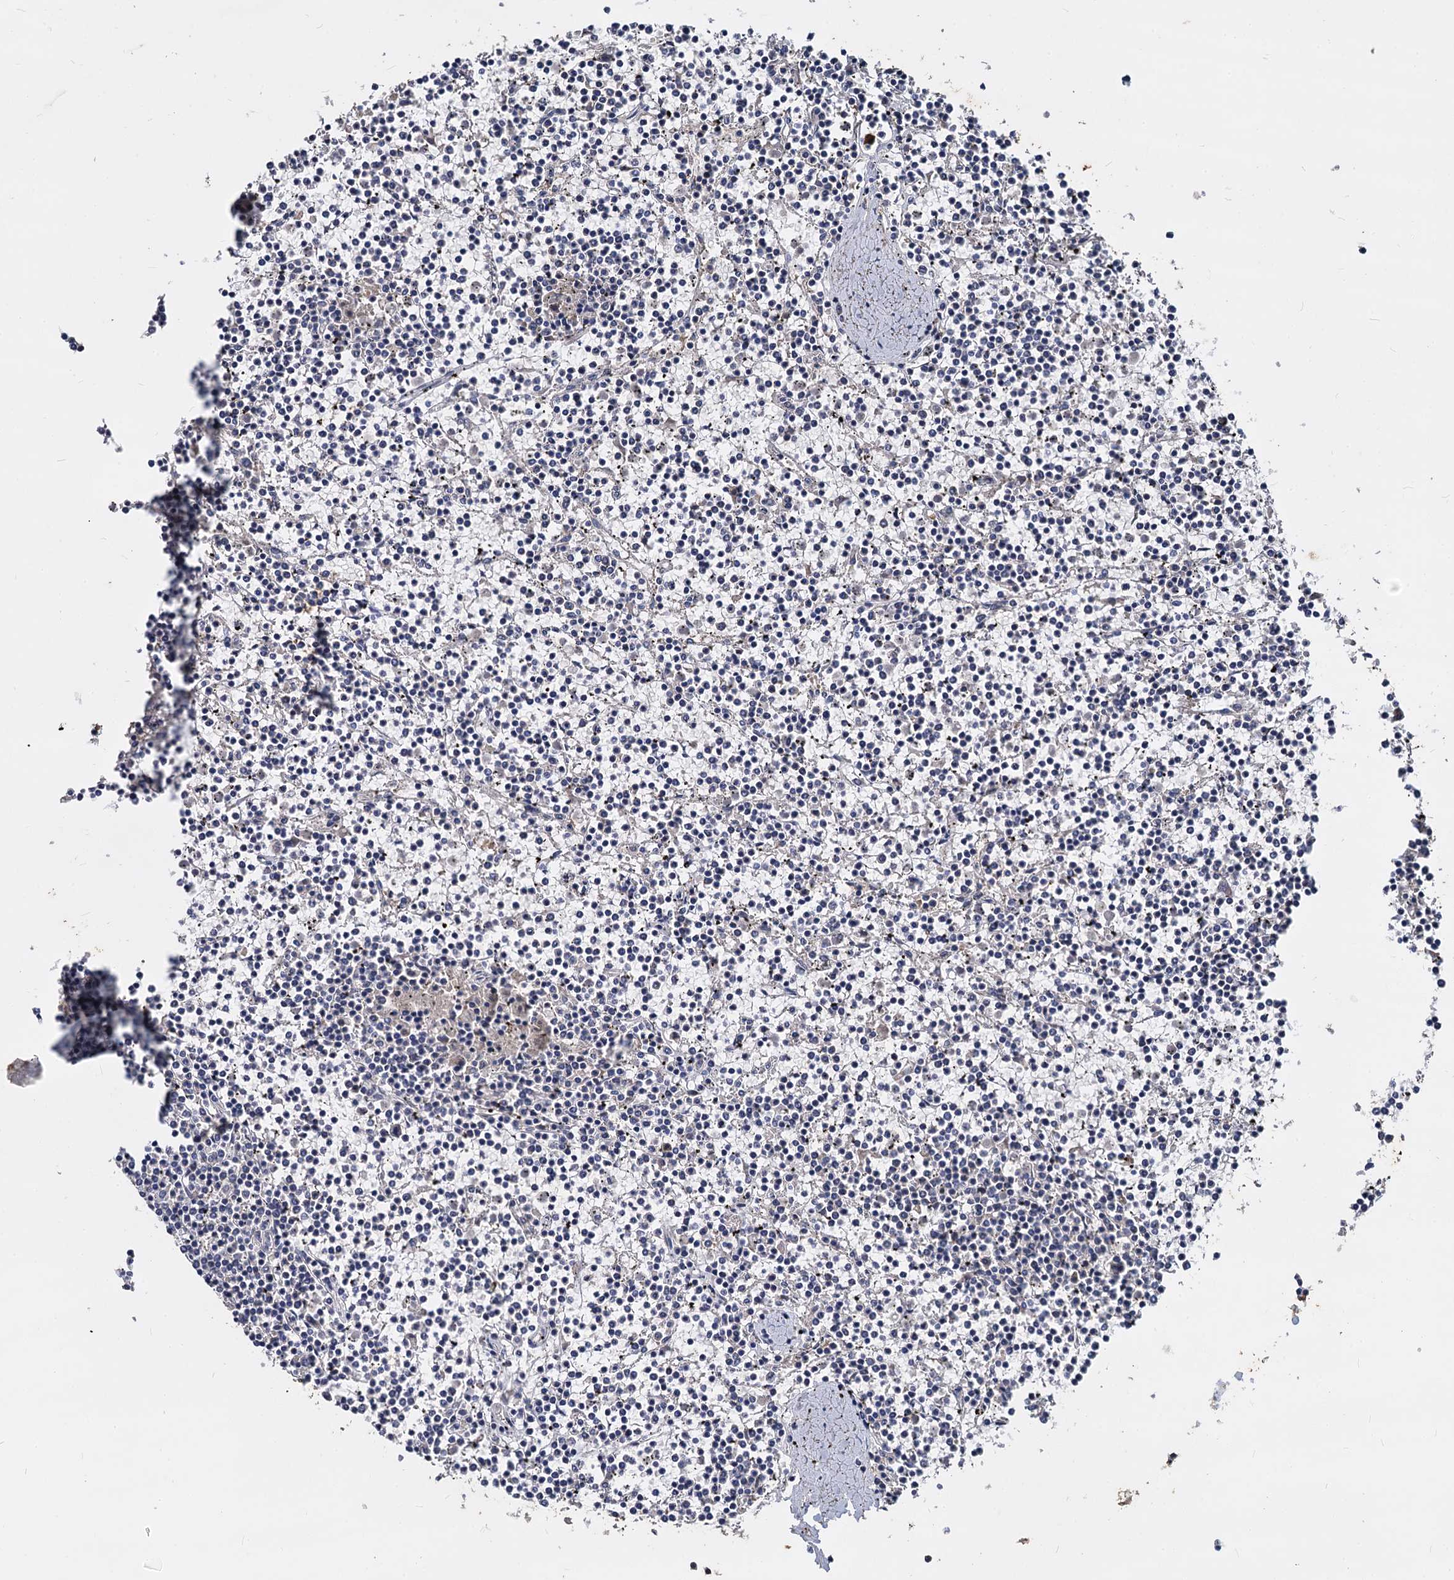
{"staining": {"intensity": "negative", "quantity": "none", "location": "none"}, "tissue": "lymphoma", "cell_type": "Tumor cells", "image_type": "cancer", "snomed": [{"axis": "morphology", "description": "Malignant lymphoma, non-Hodgkin's type, Low grade"}, {"axis": "topography", "description": "Spleen"}], "caption": "A high-resolution micrograph shows immunohistochemistry (IHC) staining of malignant lymphoma, non-Hodgkin's type (low-grade), which reveals no significant positivity in tumor cells. (Brightfield microscopy of DAB (3,3'-diaminobenzidine) IHC at high magnification).", "gene": "CCDC184", "patient": {"sex": "female", "age": 19}}